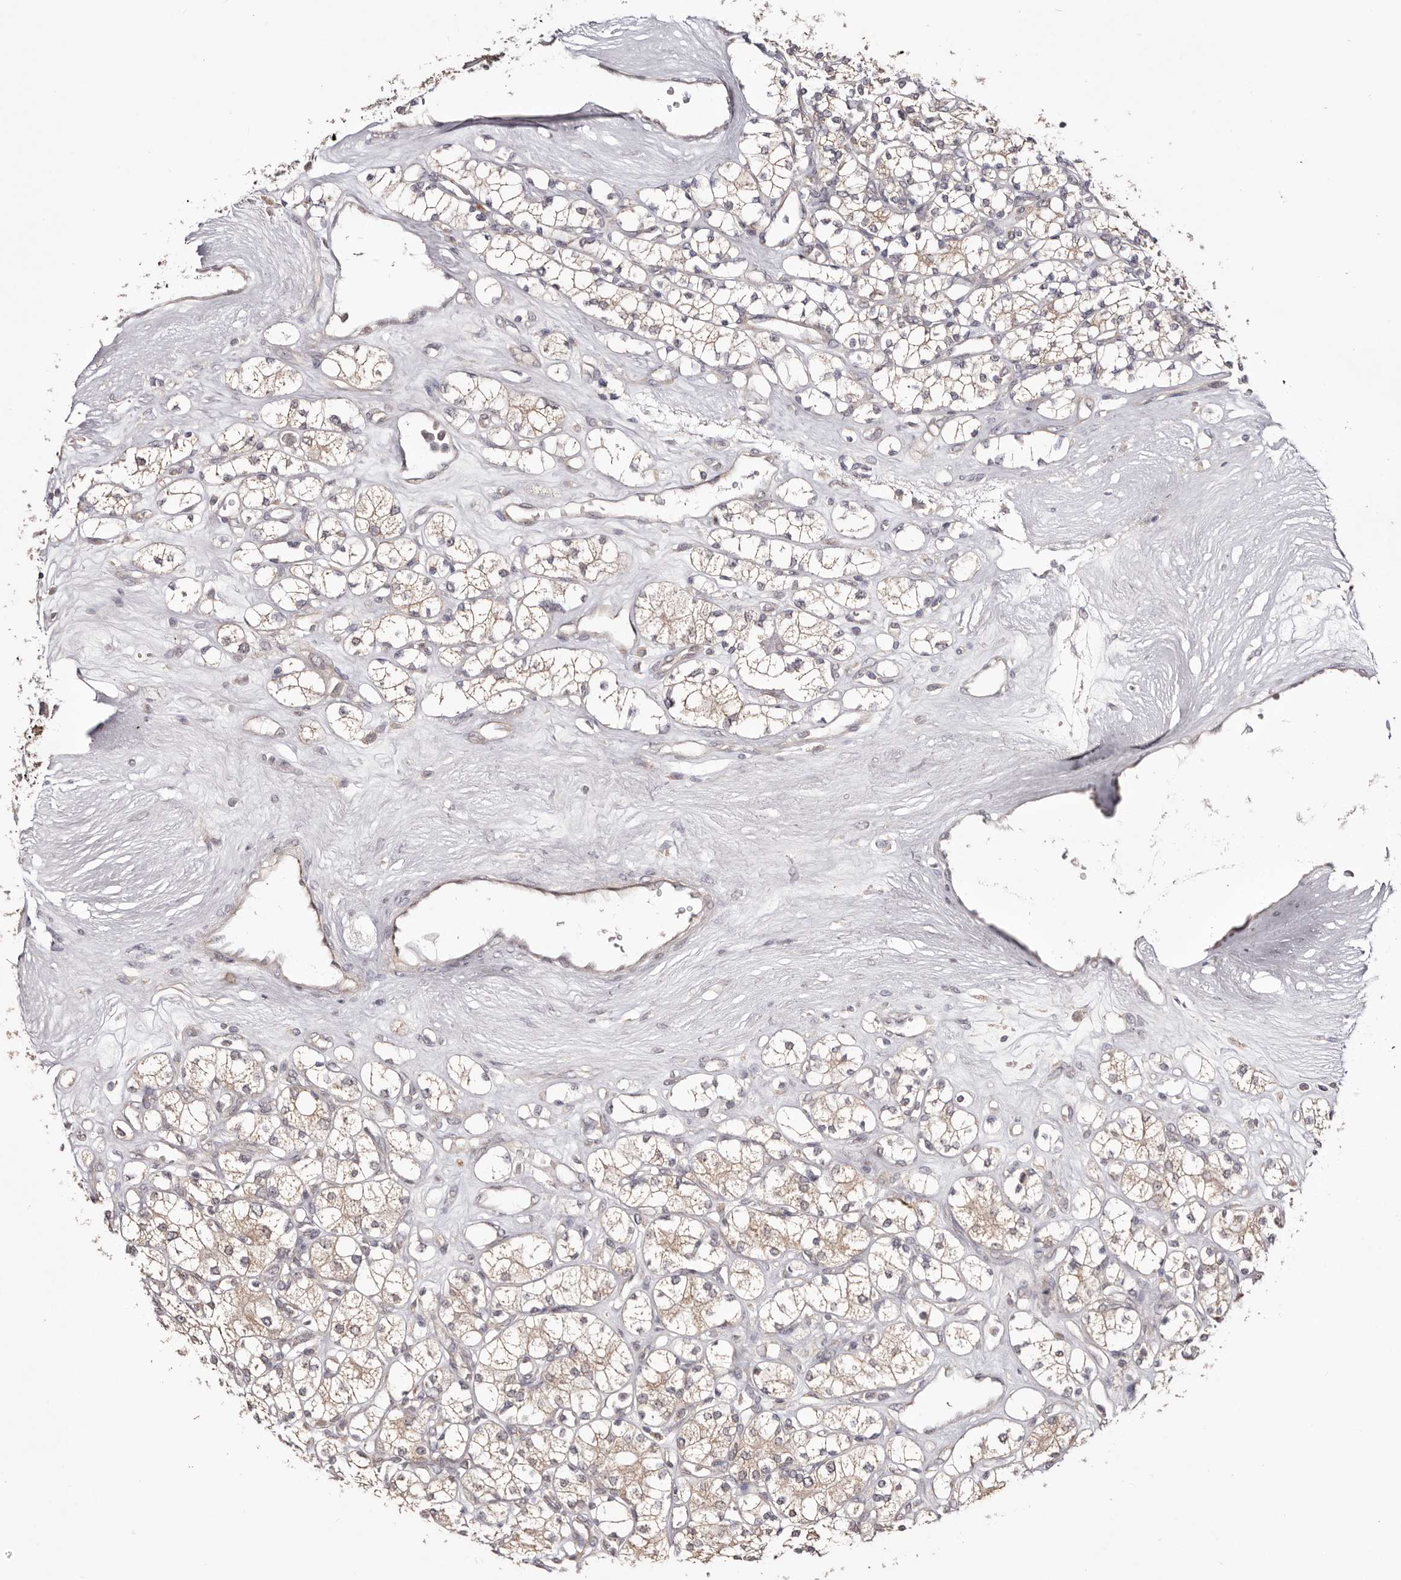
{"staining": {"intensity": "weak", "quantity": ">75%", "location": "cytoplasmic/membranous"}, "tissue": "renal cancer", "cell_type": "Tumor cells", "image_type": "cancer", "snomed": [{"axis": "morphology", "description": "Adenocarcinoma, NOS"}, {"axis": "topography", "description": "Kidney"}], "caption": "Immunohistochemistry staining of renal adenocarcinoma, which displays low levels of weak cytoplasmic/membranous positivity in approximately >75% of tumor cells indicating weak cytoplasmic/membranous protein staining. The staining was performed using DAB (3,3'-diaminobenzidine) (brown) for protein detection and nuclei were counterstained in hematoxylin (blue).", "gene": "EGR3", "patient": {"sex": "male", "age": 77}}